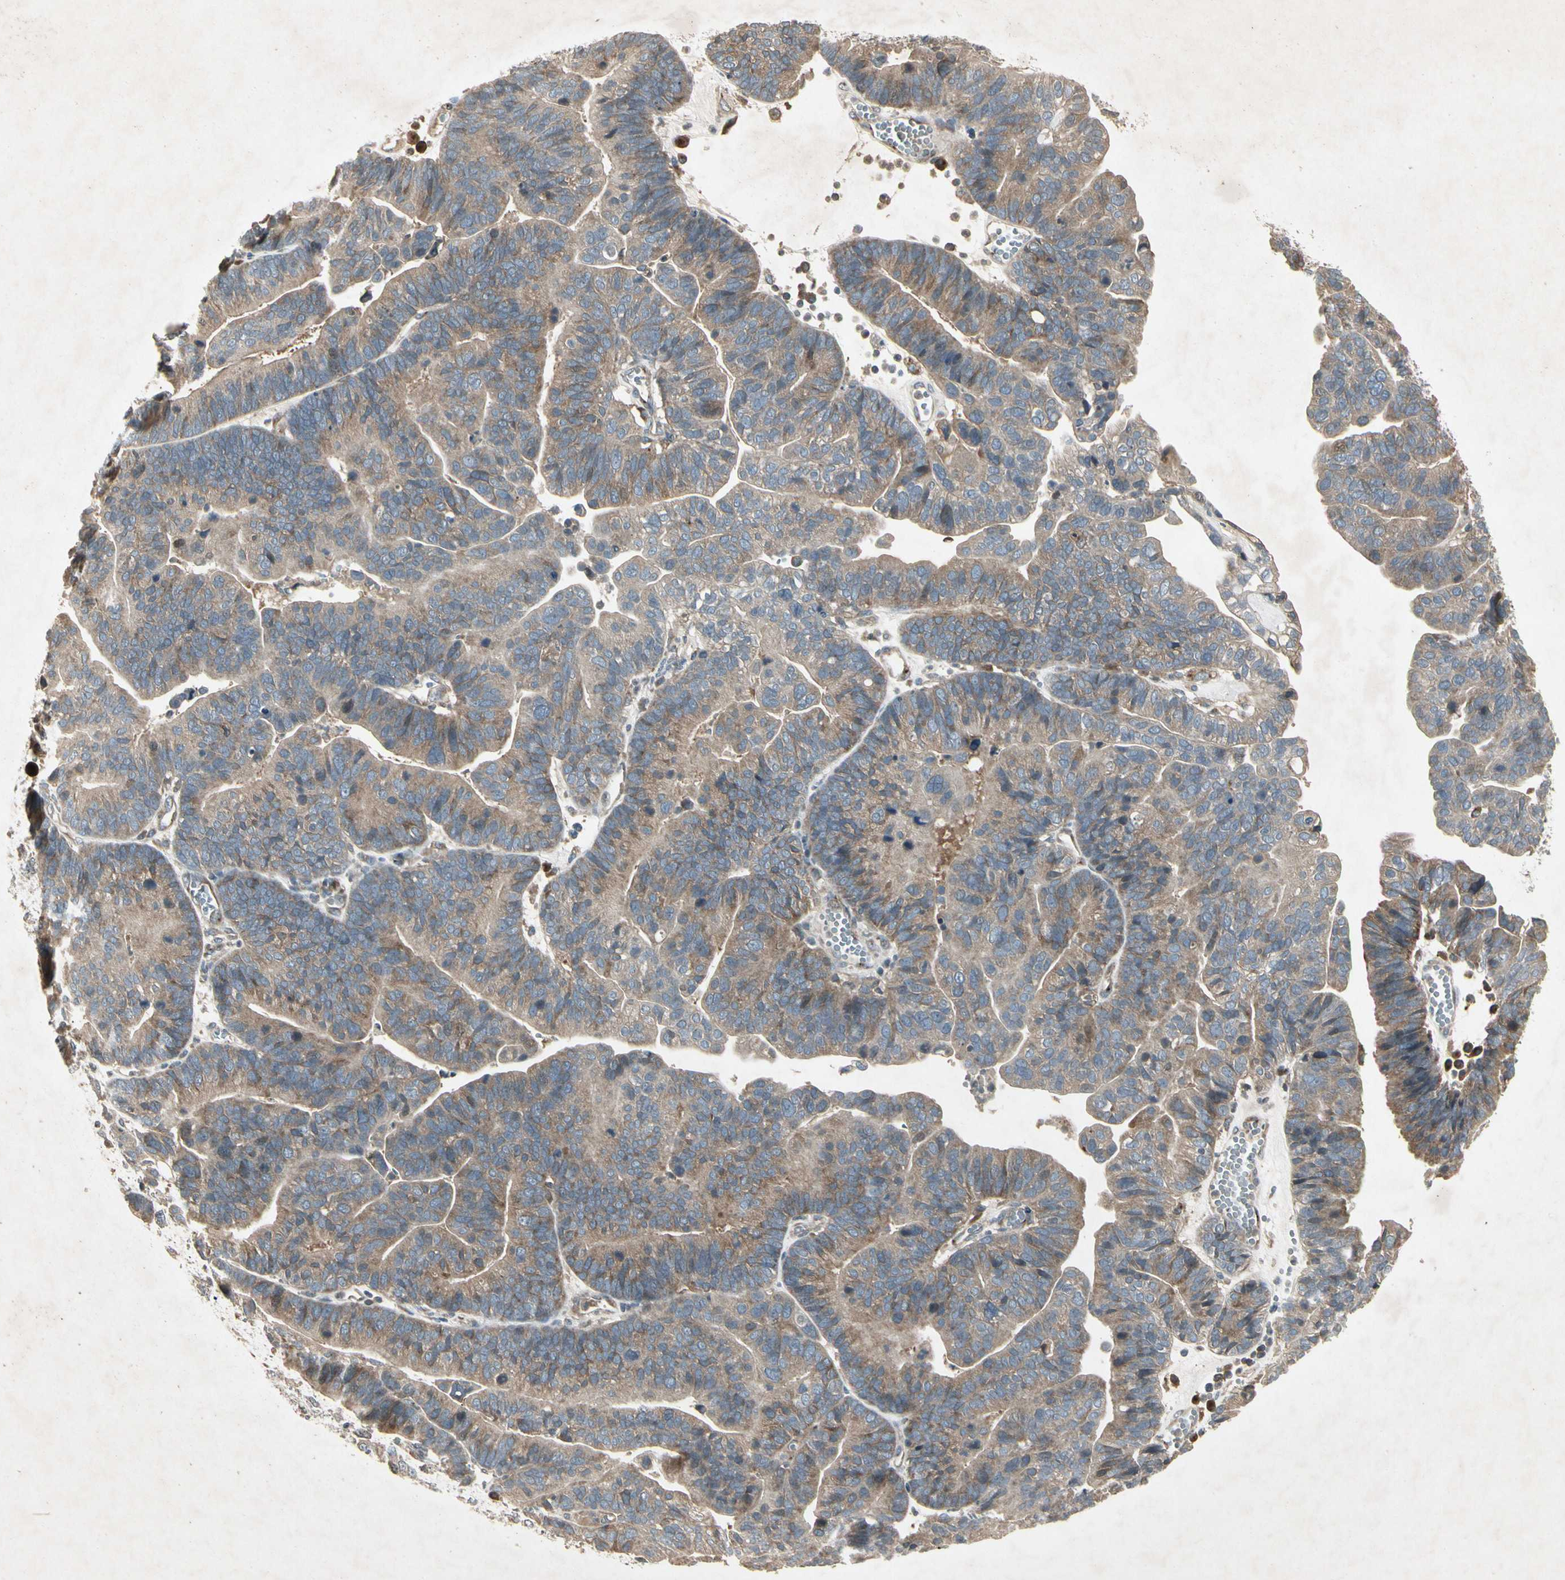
{"staining": {"intensity": "weak", "quantity": ">75%", "location": "cytoplasmic/membranous"}, "tissue": "ovarian cancer", "cell_type": "Tumor cells", "image_type": "cancer", "snomed": [{"axis": "morphology", "description": "Cystadenocarcinoma, serous, NOS"}, {"axis": "topography", "description": "Ovary"}], "caption": "Ovarian cancer stained for a protein (brown) reveals weak cytoplasmic/membranous positive expression in about >75% of tumor cells.", "gene": "TEK", "patient": {"sex": "female", "age": 56}}